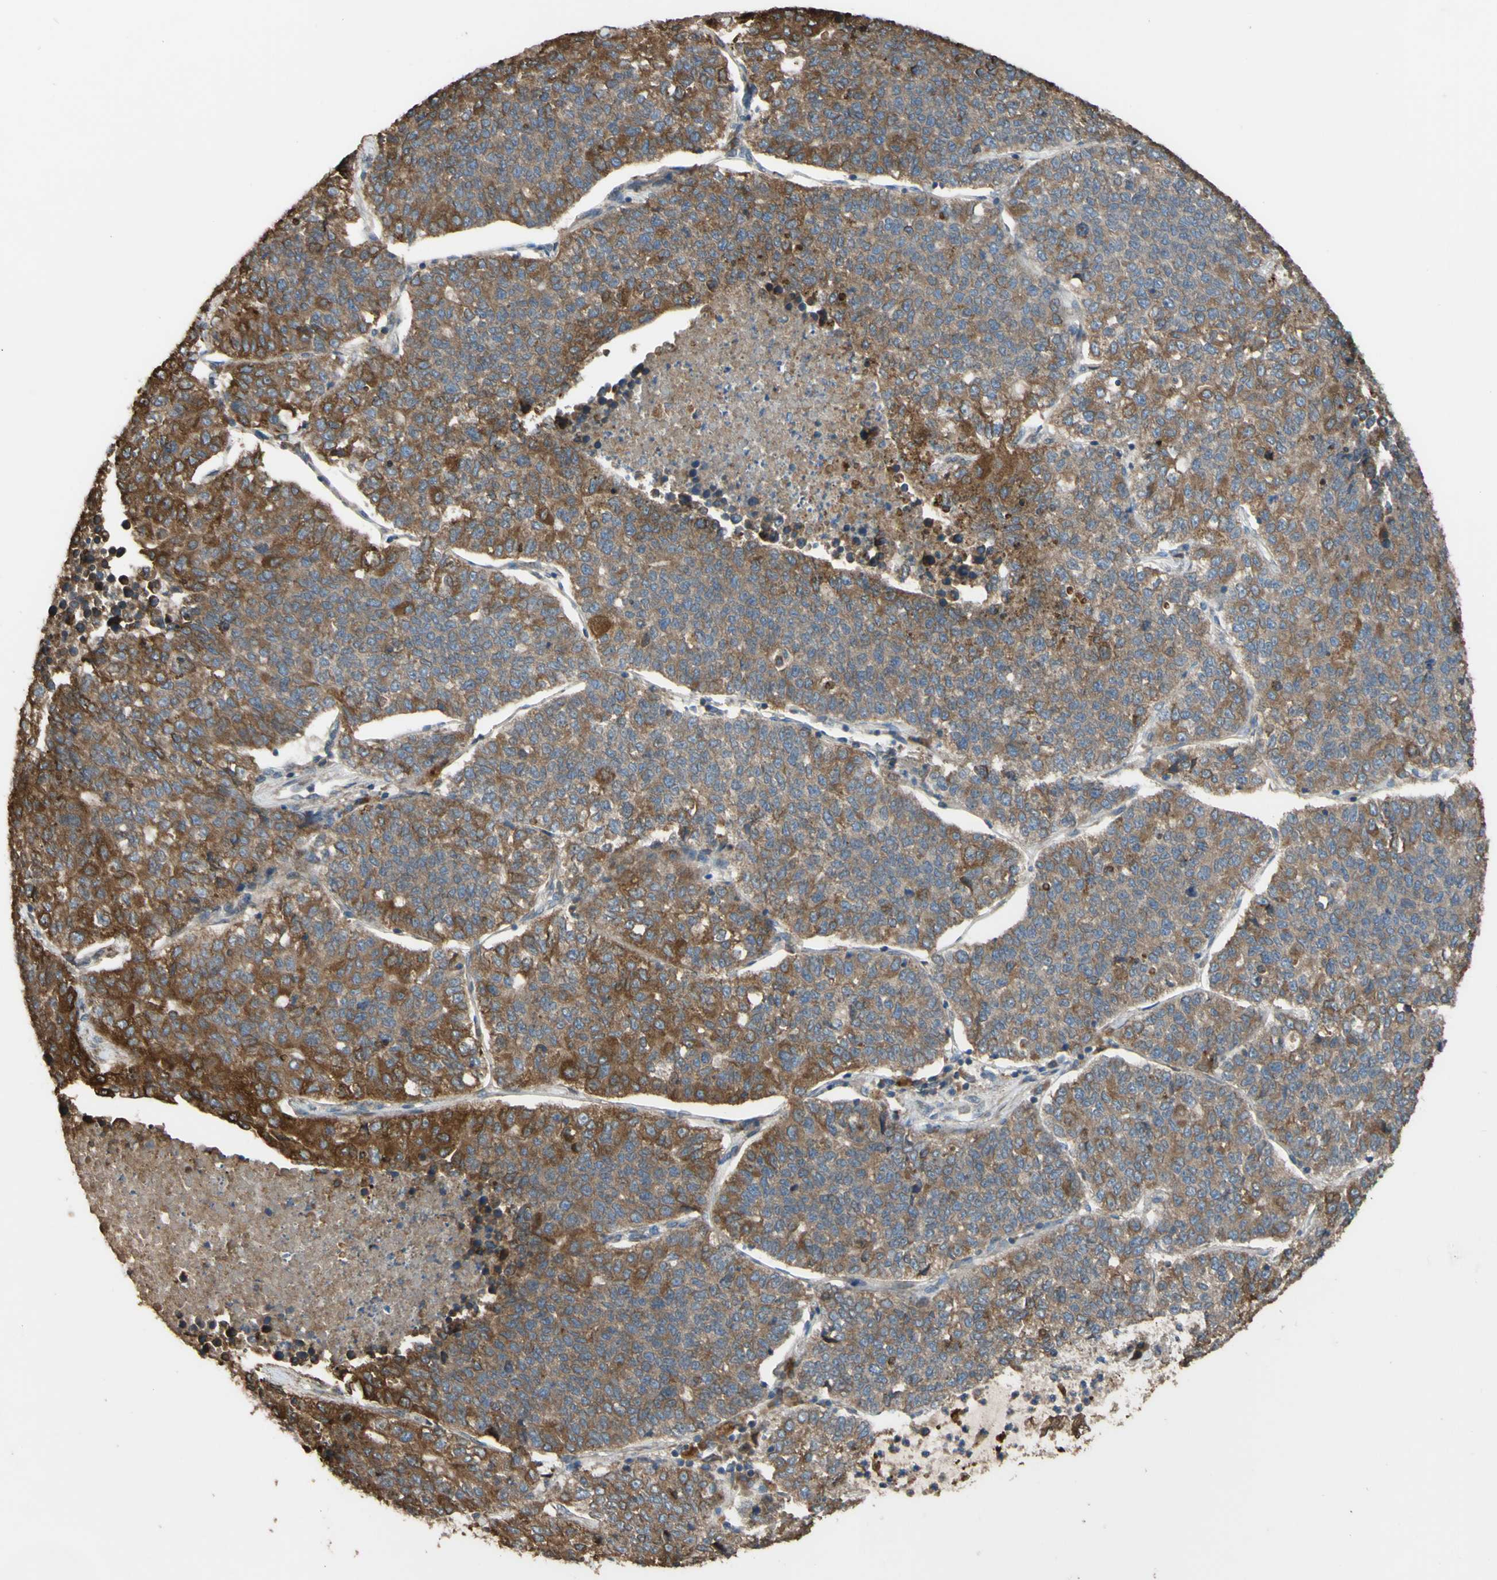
{"staining": {"intensity": "moderate", "quantity": "25%-75%", "location": "cytoplasmic/membranous"}, "tissue": "lung cancer", "cell_type": "Tumor cells", "image_type": "cancer", "snomed": [{"axis": "morphology", "description": "Adenocarcinoma, NOS"}, {"axis": "topography", "description": "Lung"}], "caption": "Immunohistochemistry (IHC) photomicrograph of neoplastic tissue: human lung cancer stained using IHC demonstrates medium levels of moderate protein expression localized specifically in the cytoplasmic/membranous of tumor cells, appearing as a cytoplasmic/membranous brown color.", "gene": "NECTIN3", "patient": {"sex": "male", "age": 49}}